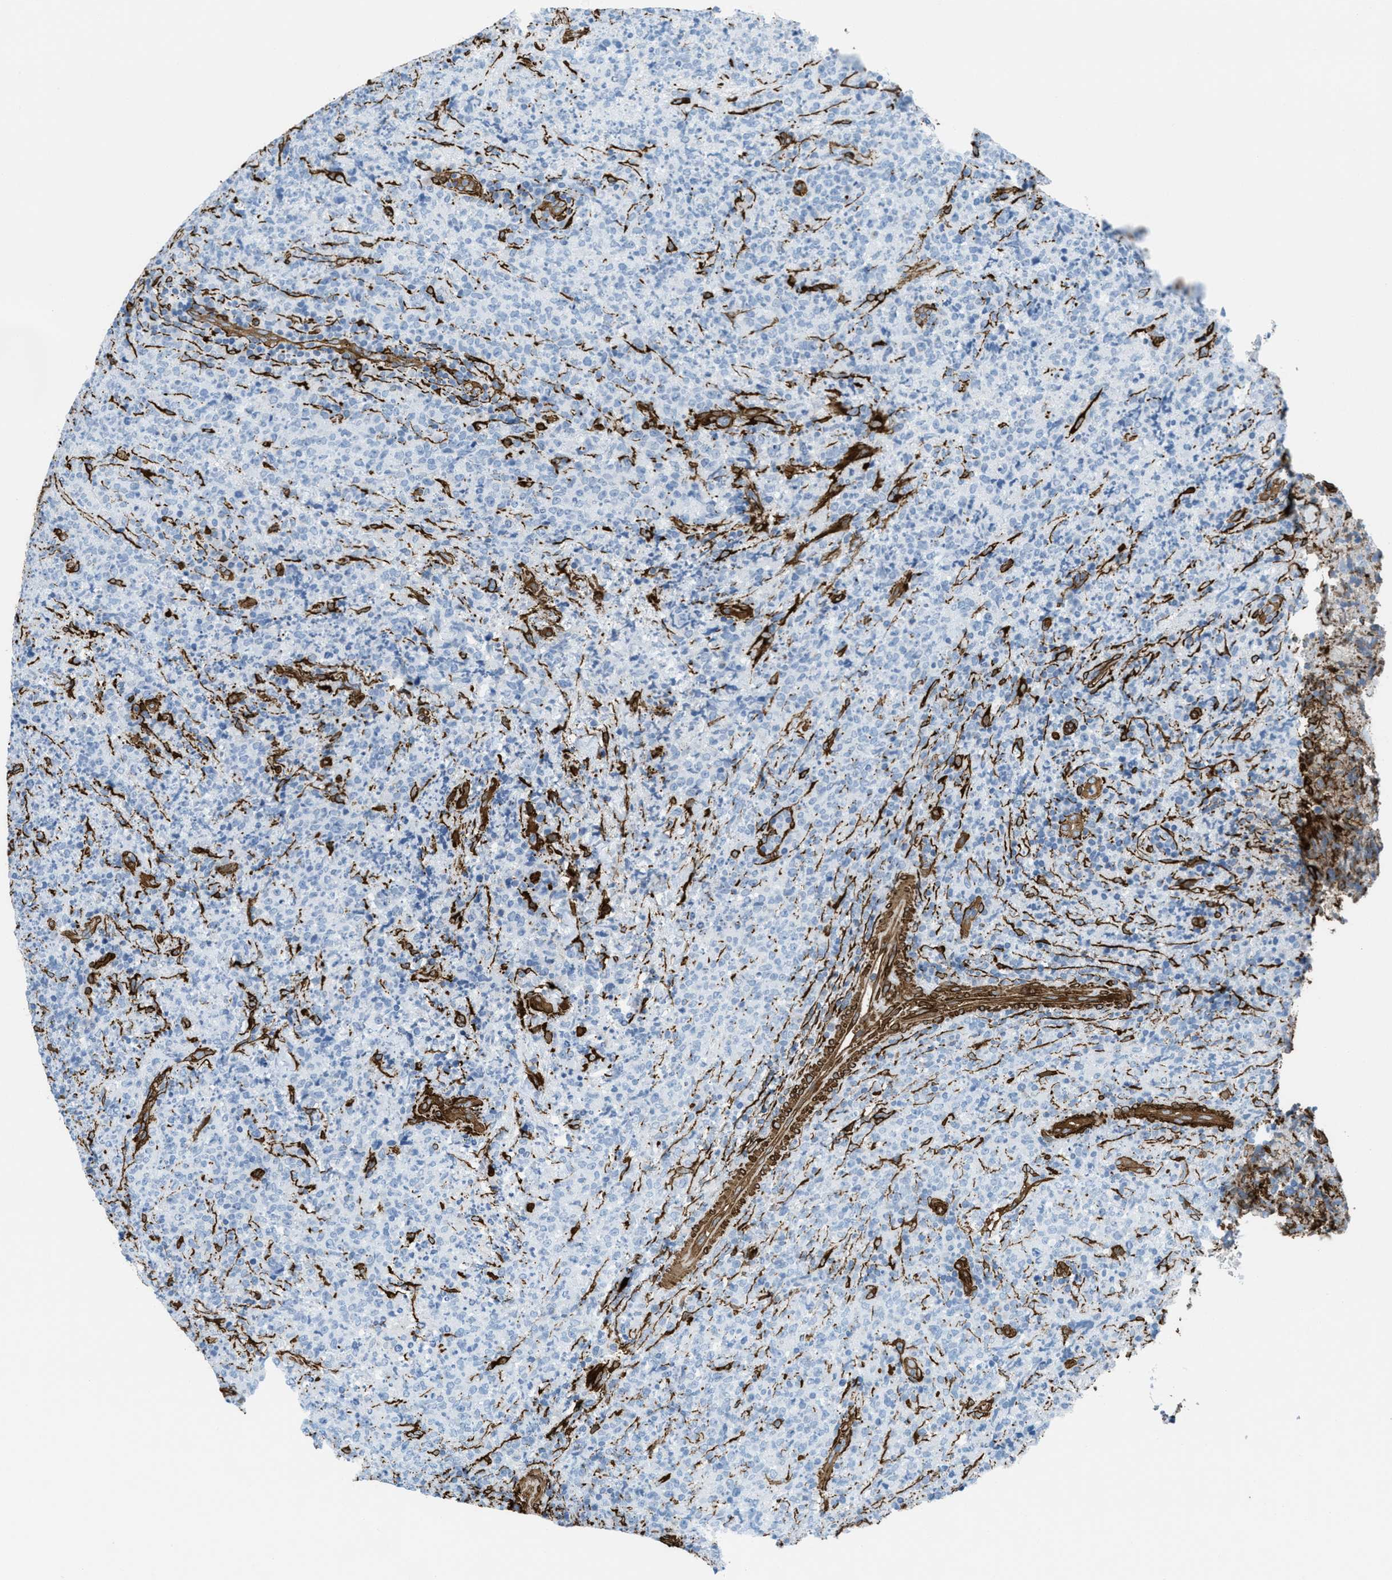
{"staining": {"intensity": "negative", "quantity": "none", "location": "none"}, "tissue": "lymphoma", "cell_type": "Tumor cells", "image_type": "cancer", "snomed": [{"axis": "morphology", "description": "Malignant lymphoma, non-Hodgkin's type, High grade"}, {"axis": "topography", "description": "Tonsil"}], "caption": "This histopathology image is of high-grade malignant lymphoma, non-Hodgkin's type stained with immunohistochemistry to label a protein in brown with the nuclei are counter-stained blue. There is no staining in tumor cells.", "gene": "CALD1", "patient": {"sex": "female", "age": 36}}